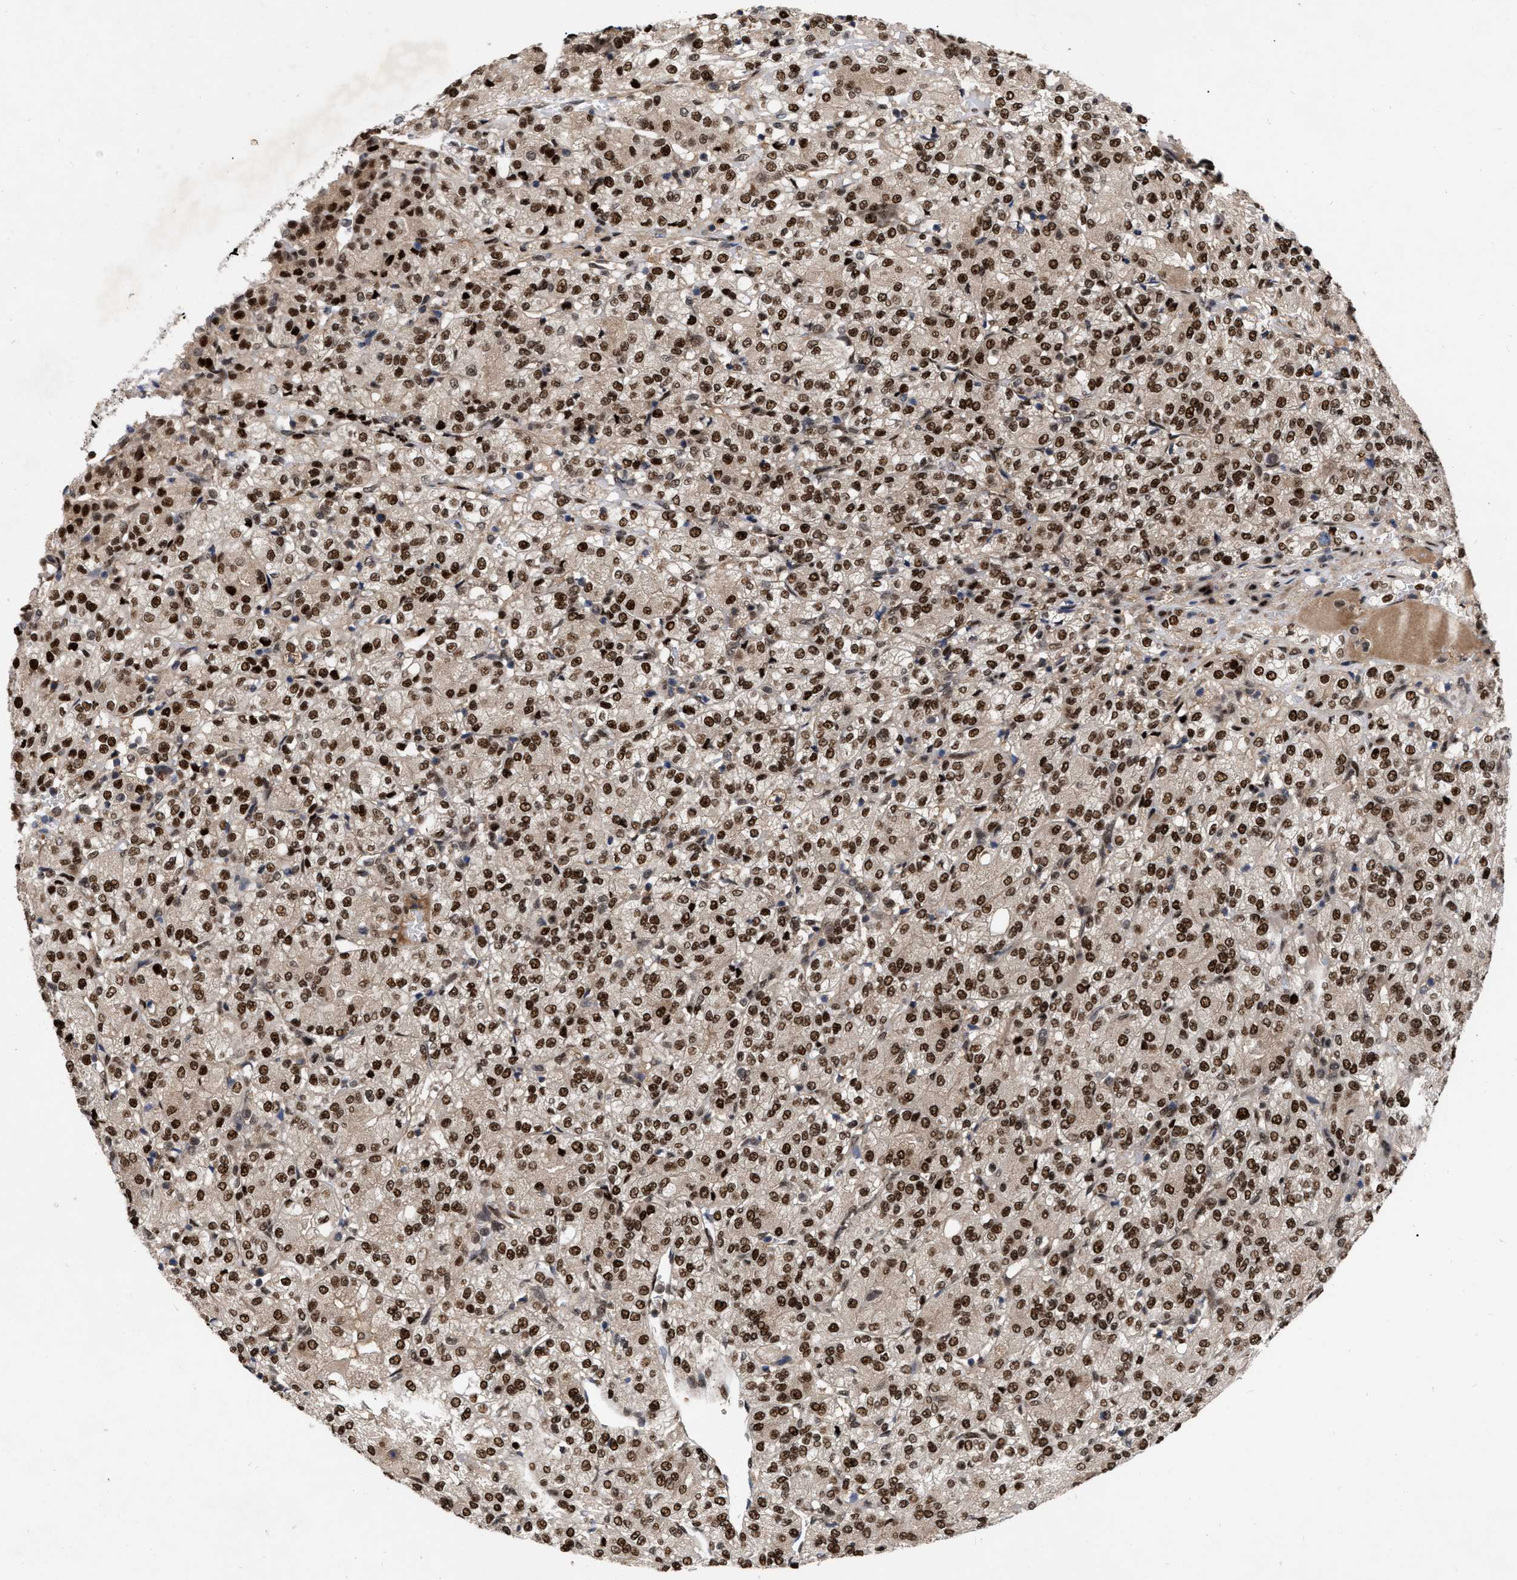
{"staining": {"intensity": "strong", "quantity": ">75%", "location": "cytoplasmic/membranous,nuclear"}, "tissue": "renal cancer", "cell_type": "Tumor cells", "image_type": "cancer", "snomed": [{"axis": "morphology", "description": "Adenocarcinoma, NOS"}, {"axis": "topography", "description": "Kidney"}], "caption": "Protein staining exhibits strong cytoplasmic/membranous and nuclear staining in approximately >75% of tumor cells in renal cancer (adenocarcinoma).", "gene": "MDM4", "patient": {"sex": "male", "age": 77}}